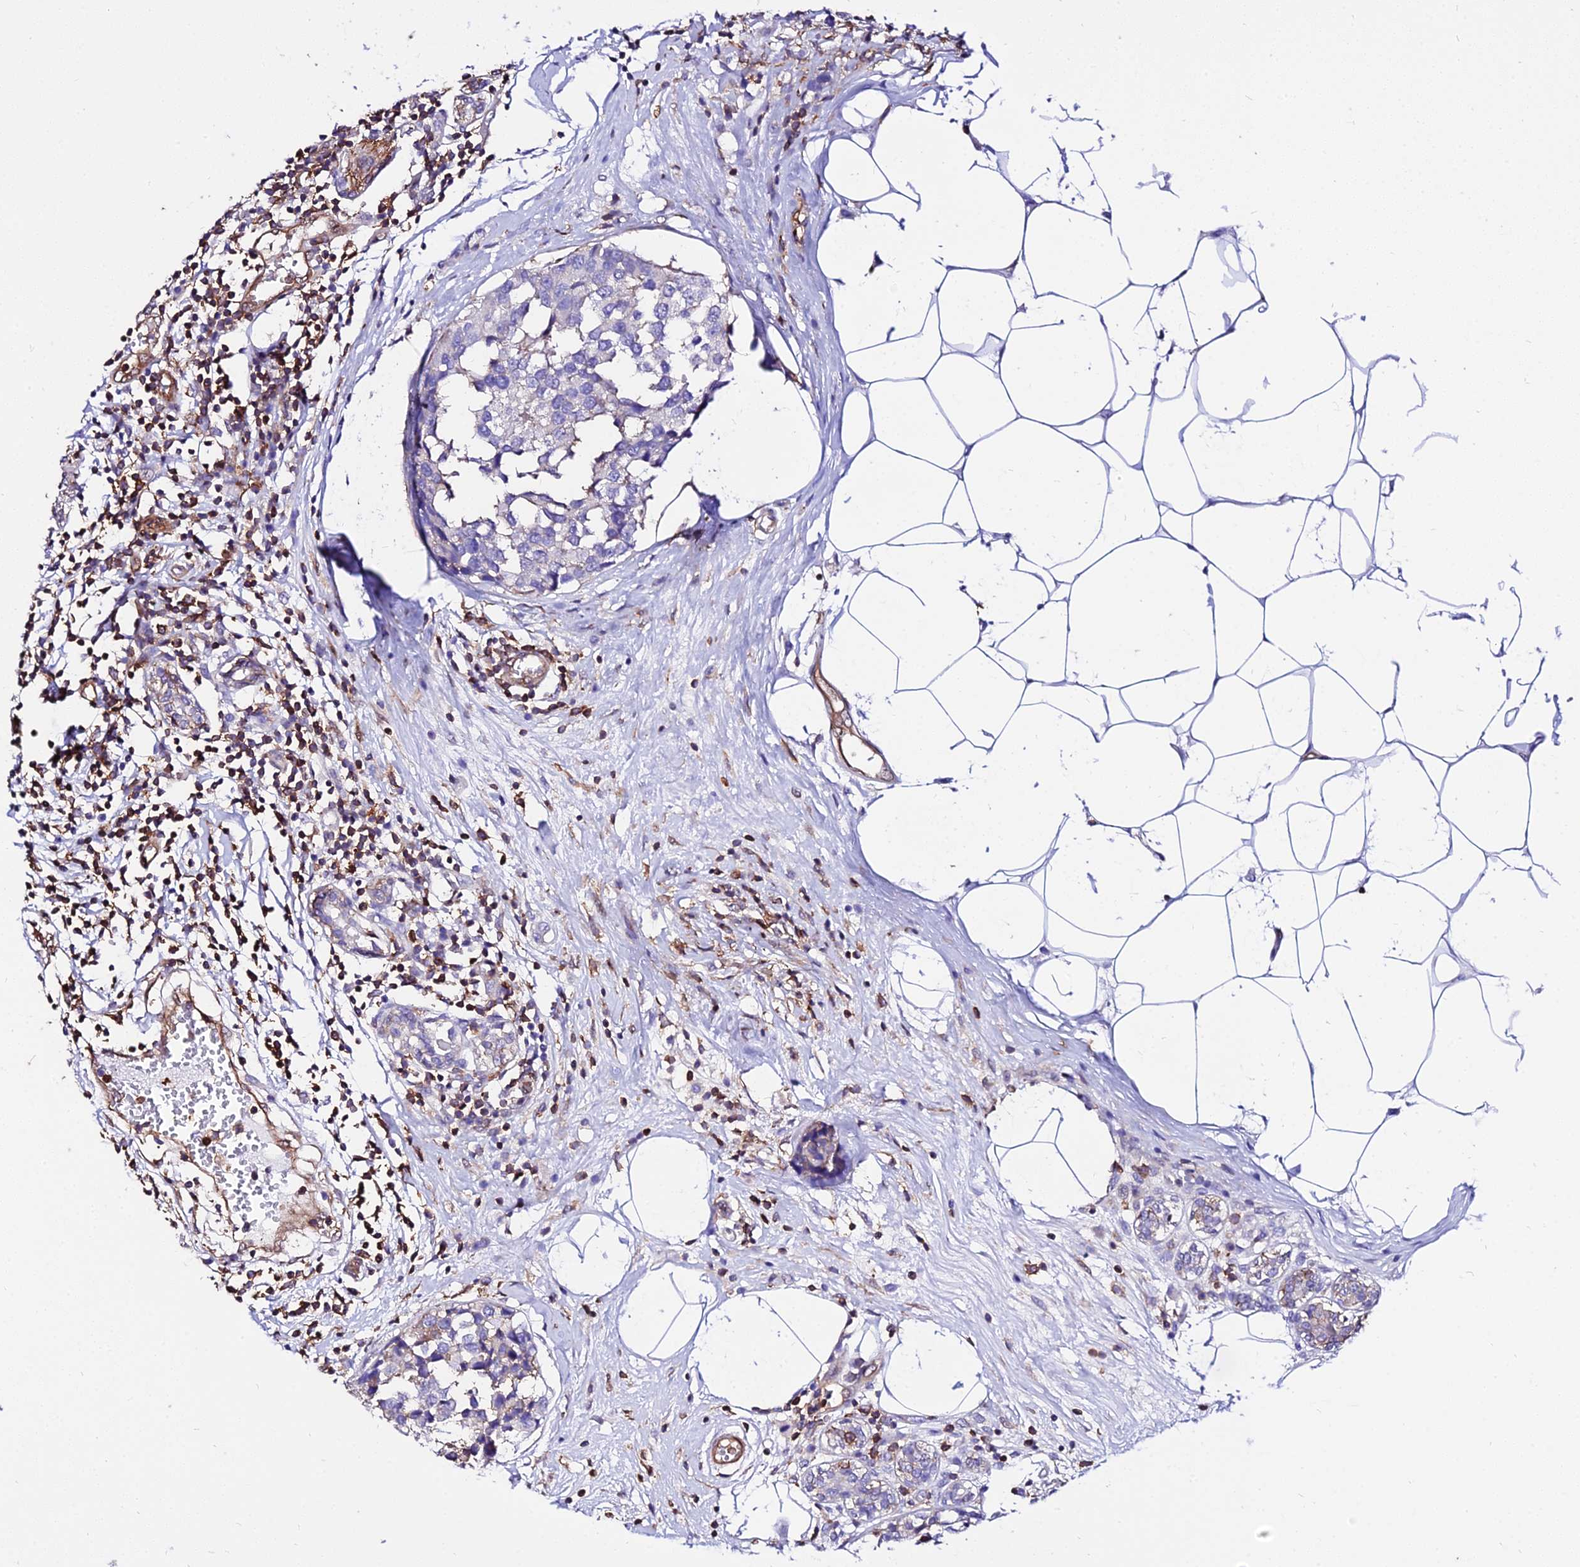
{"staining": {"intensity": "negative", "quantity": "none", "location": "none"}, "tissue": "breast cancer", "cell_type": "Tumor cells", "image_type": "cancer", "snomed": [{"axis": "morphology", "description": "Lobular carcinoma"}, {"axis": "topography", "description": "Breast"}], "caption": "A photomicrograph of human breast cancer is negative for staining in tumor cells.", "gene": "CSRP1", "patient": {"sex": "female", "age": 59}}